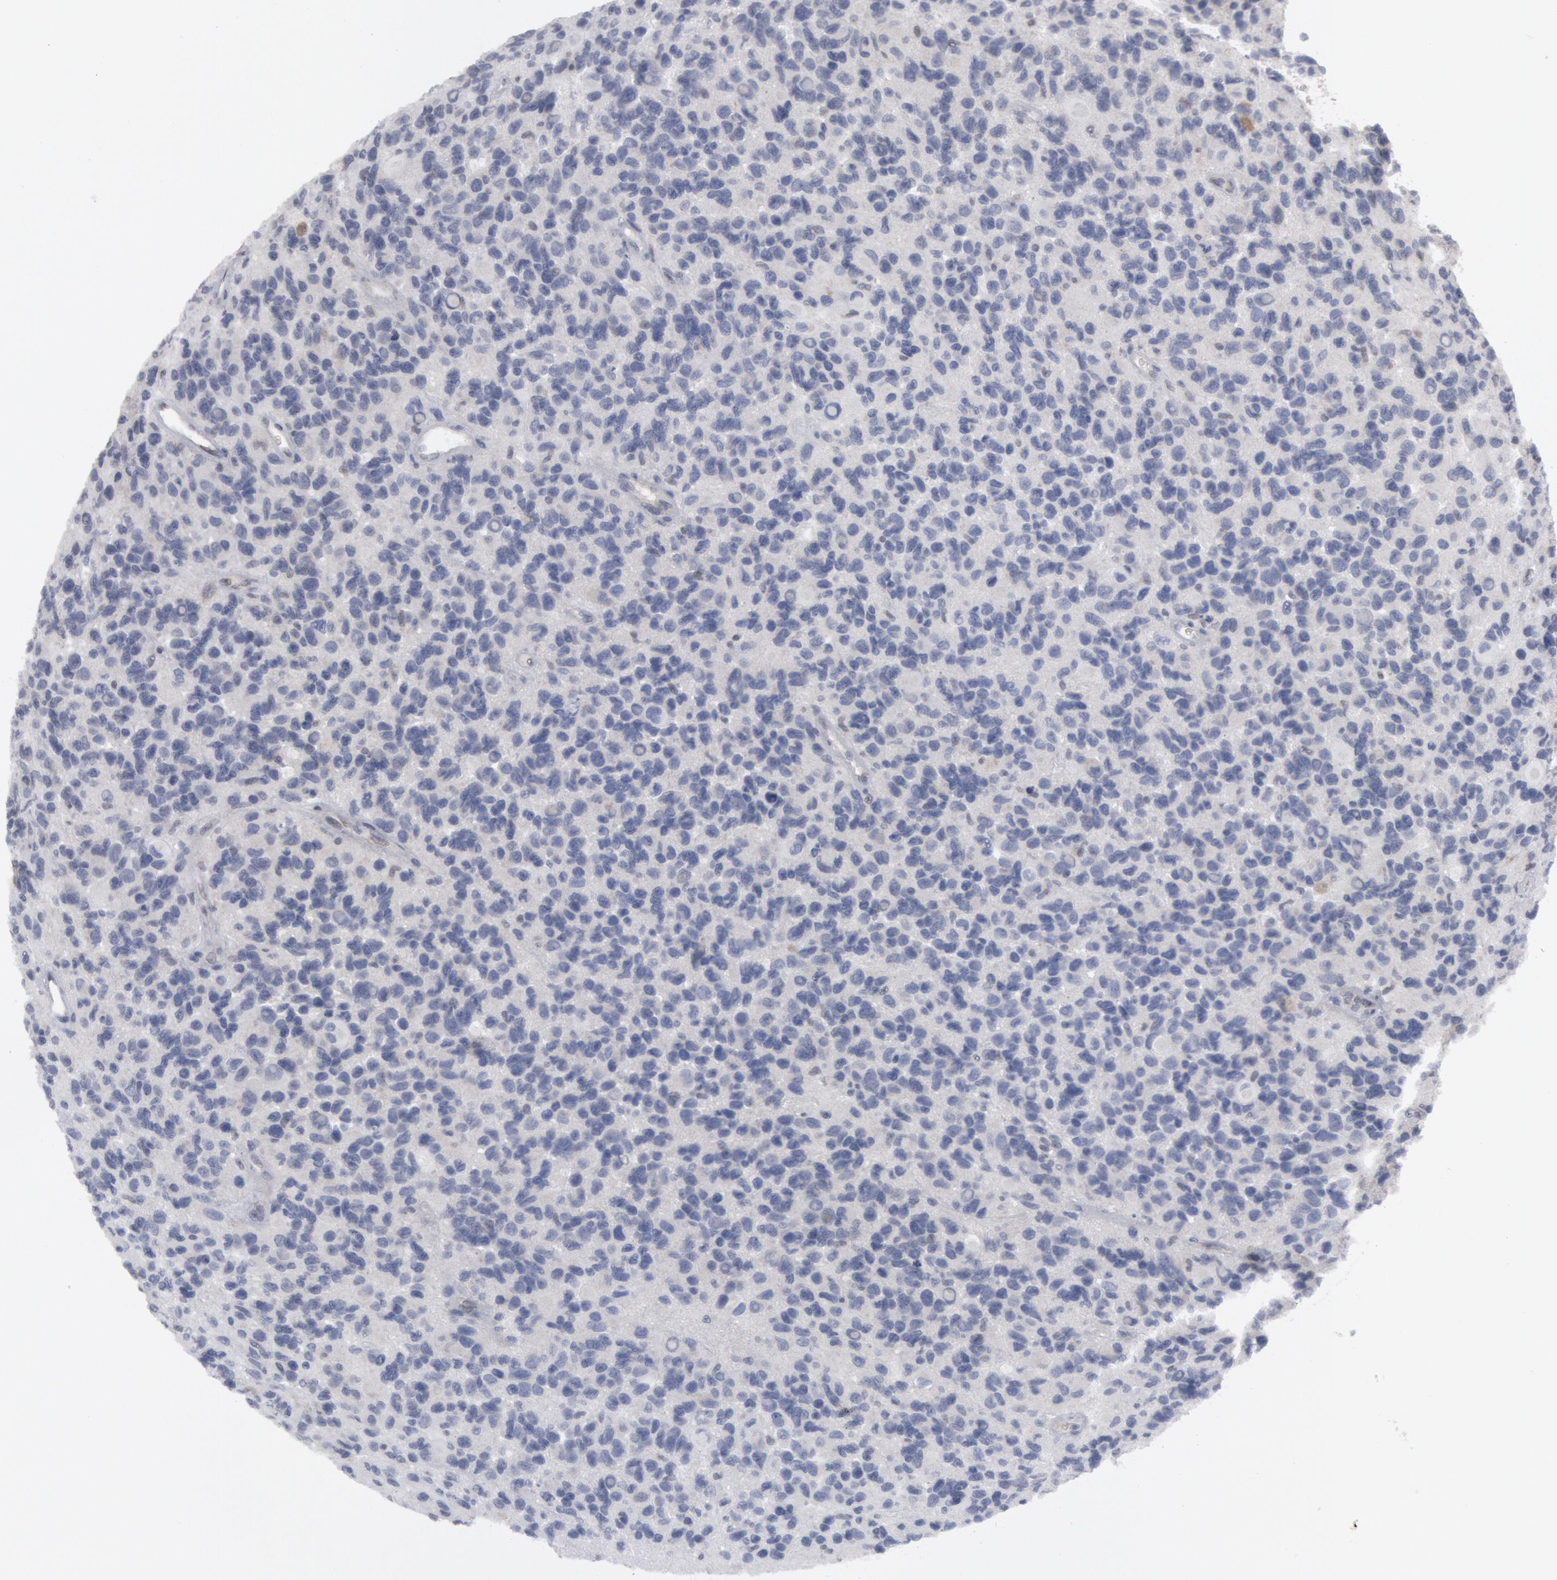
{"staining": {"intensity": "negative", "quantity": "none", "location": "none"}, "tissue": "glioma", "cell_type": "Tumor cells", "image_type": "cancer", "snomed": [{"axis": "morphology", "description": "Glioma, malignant, High grade"}, {"axis": "topography", "description": "Brain"}], "caption": "The histopathology image shows no staining of tumor cells in malignant glioma (high-grade).", "gene": "DMC1", "patient": {"sex": "male", "age": 77}}